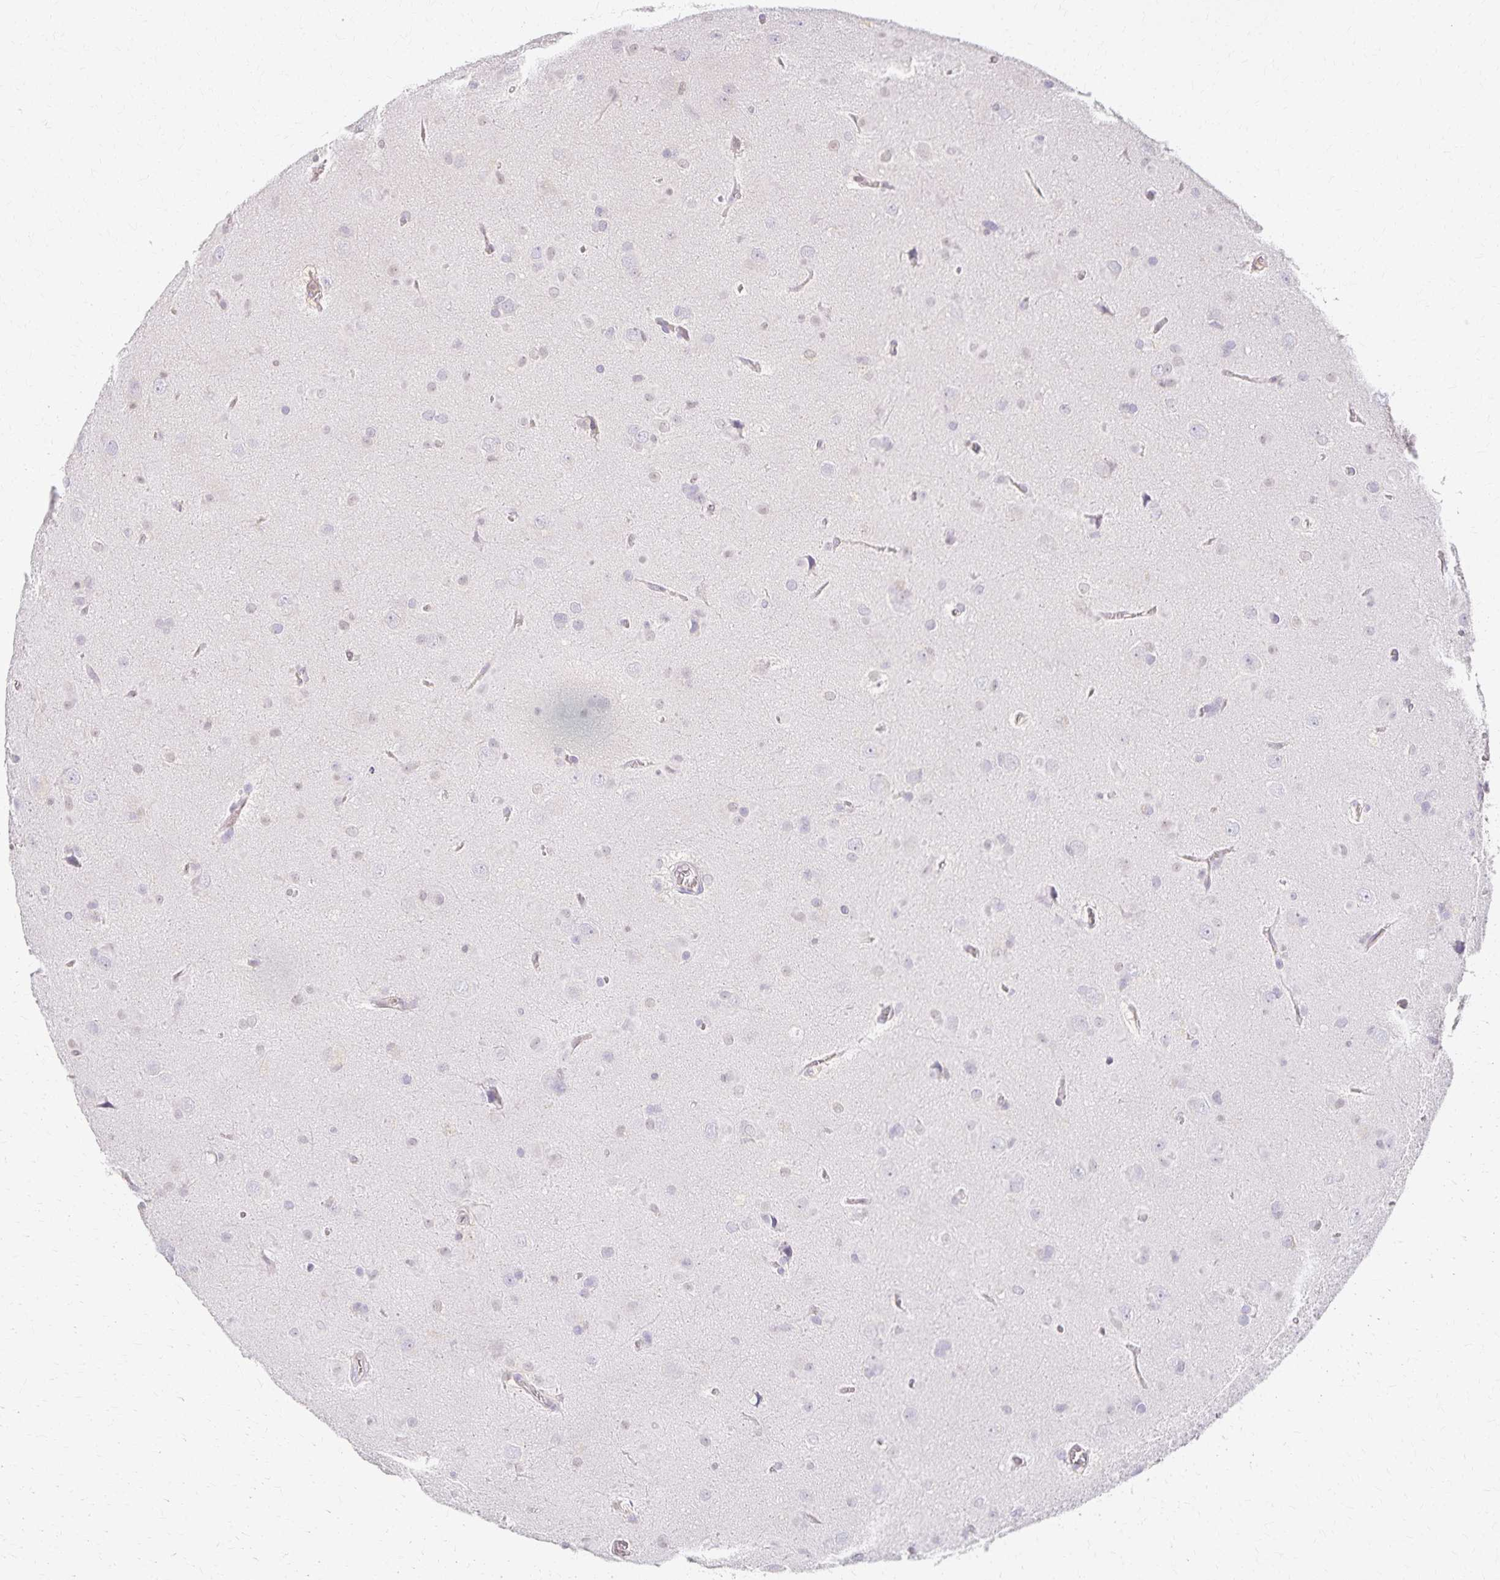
{"staining": {"intensity": "negative", "quantity": "none", "location": "none"}, "tissue": "glioma", "cell_type": "Tumor cells", "image_type": "cancer", "snomed": [{"axis": "morphology", "description": "Glioma, malignant, Low grade"}, {"axis": "topography", "description": "Brain"}], "caption": "Glioma was stained to show a protein in brown. There is no significant positivity in tumor cells.", "gene": "AZGP1", "patient": {"sex": "male", "age": 58}}